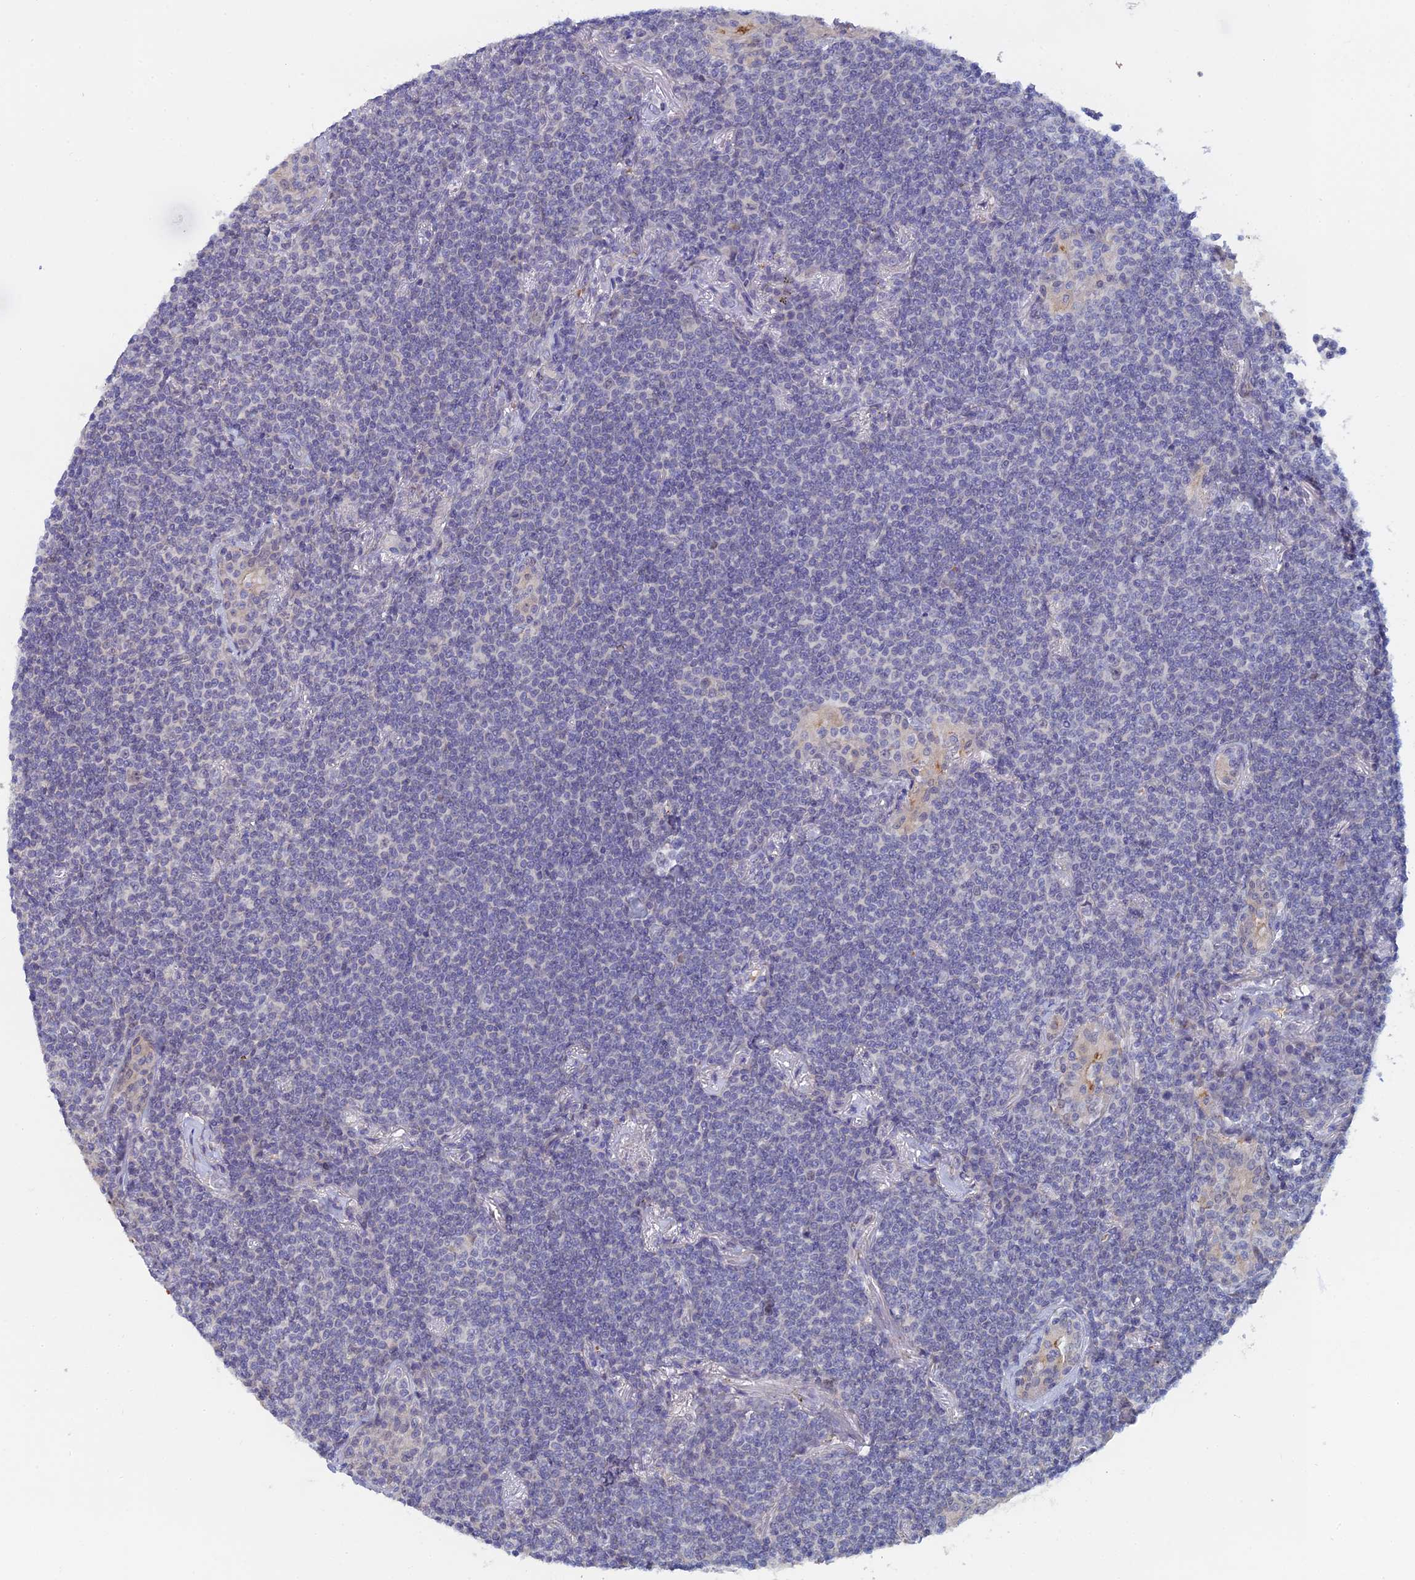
{"staining": {"intensity": "negative", "quantity": "none", "location": "none"}, "tissue": "lymphoma", "cell_type": "Tumor cells", "image_type": "cancer", "snomed": [{"axis": "morphology", "description": "Malignant lymphoma, non-Hodgkin's type, Low grade"}, {"axis": "topography", "description": "Lung"}], "caption": "This is an IHC histopathology image of human low-grade malignant lymphoma, non-Hodgkin's type. There is no staining in tumor cells.", "gene": "GIPC1", "patient": {"sex": "female", "age": 71}}